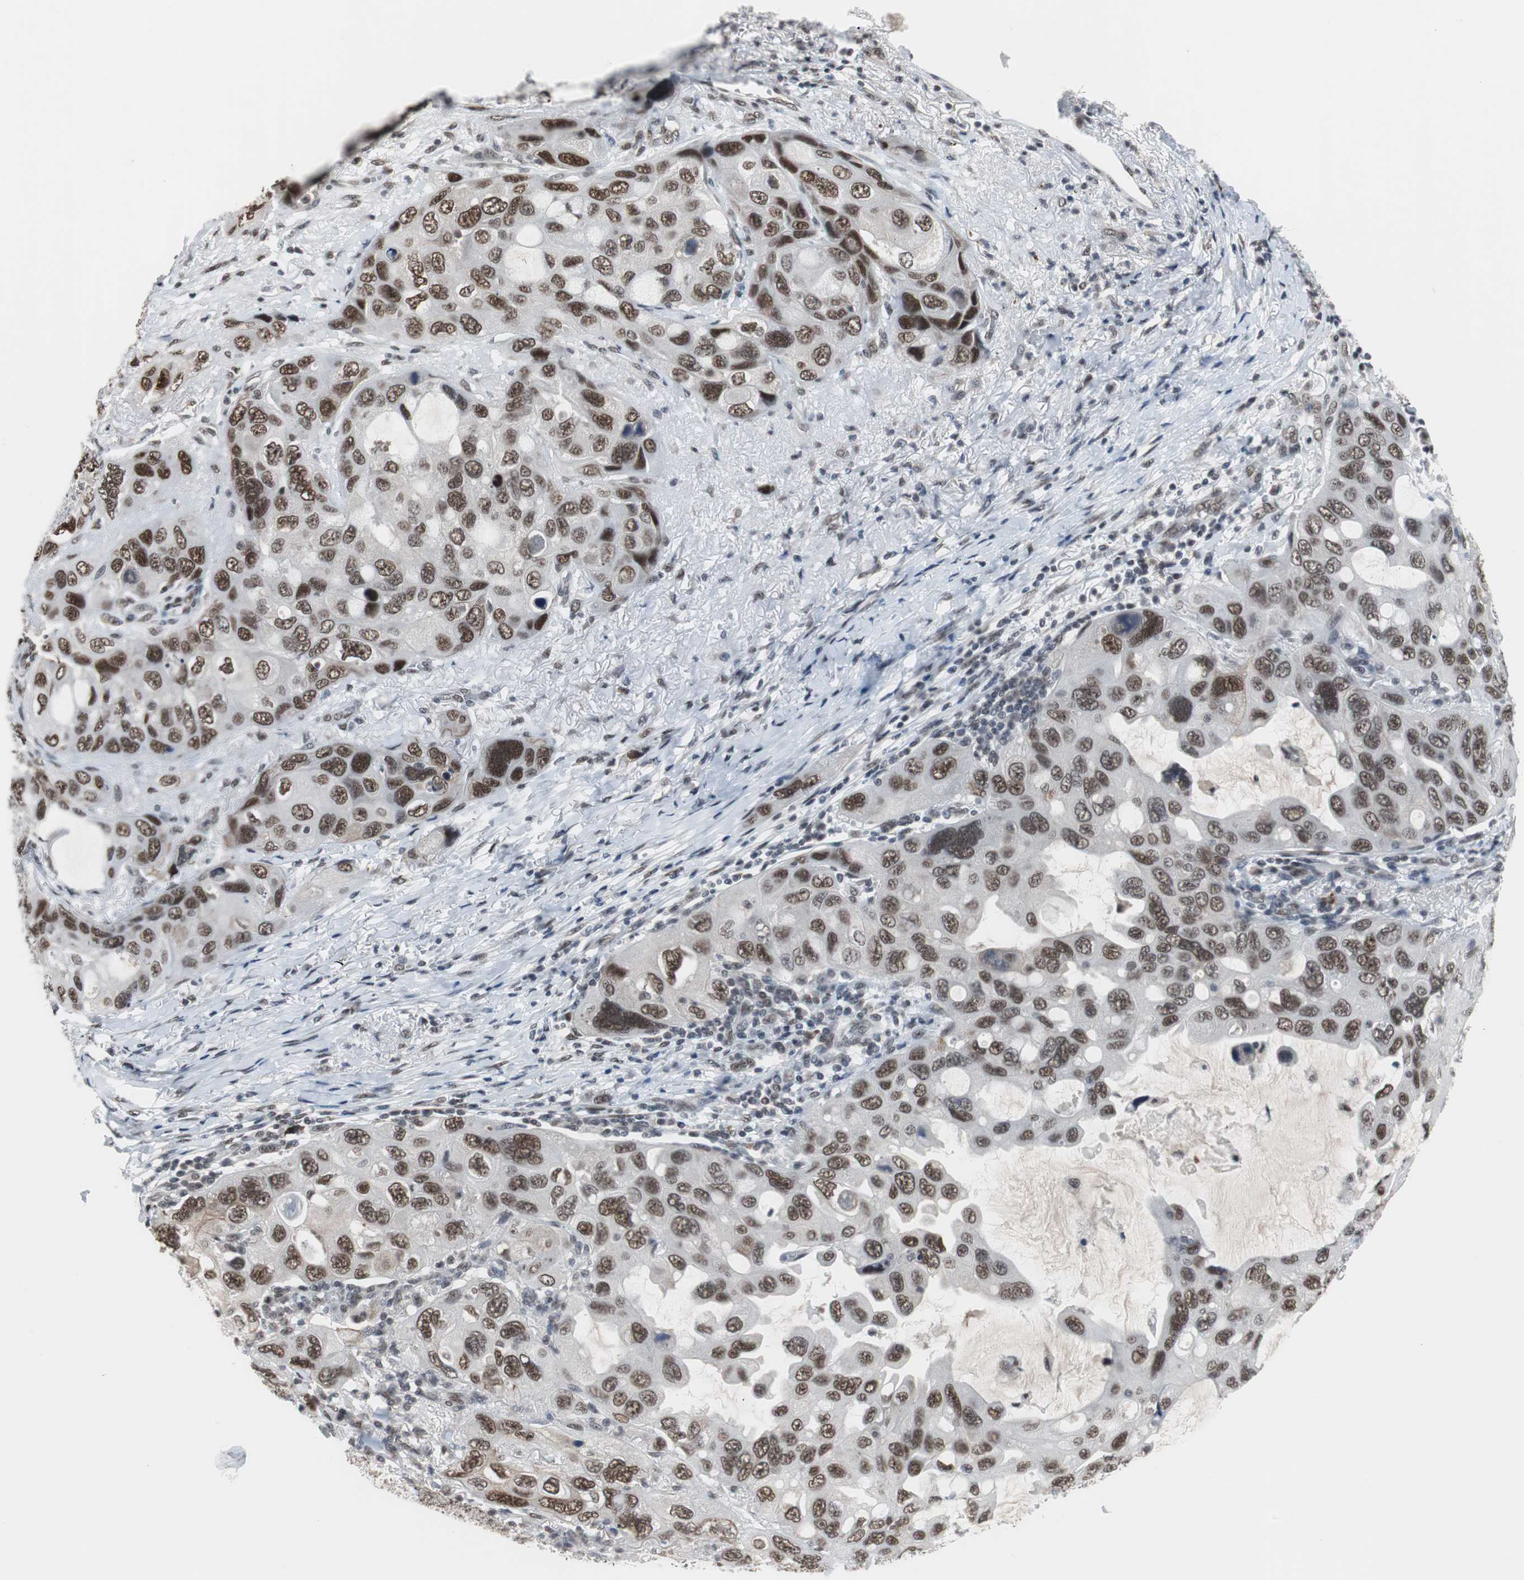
{"staining": {"intensity": "strong", "quantity": ">75%", "location": "nuclear"}, "tissue": "lung cancer", "cell_type": "Tumor cells", "image_type": "cancer", "snomed": [{"axis": "morphology", "description": "Squamous cell carcinoma, NOS"}, {"axis": "topography", "description": "Lung"}], "caption": "Protein analysis of squamous cell carcinoma (lung) tissue shows strong nuclear expression in approximately >75% of tumor cells. (brown staining indicates protein expression, while blue staining denotes nuclei).", "gene": "TAF7", "patient": {"sex": "female", "age": 73}}